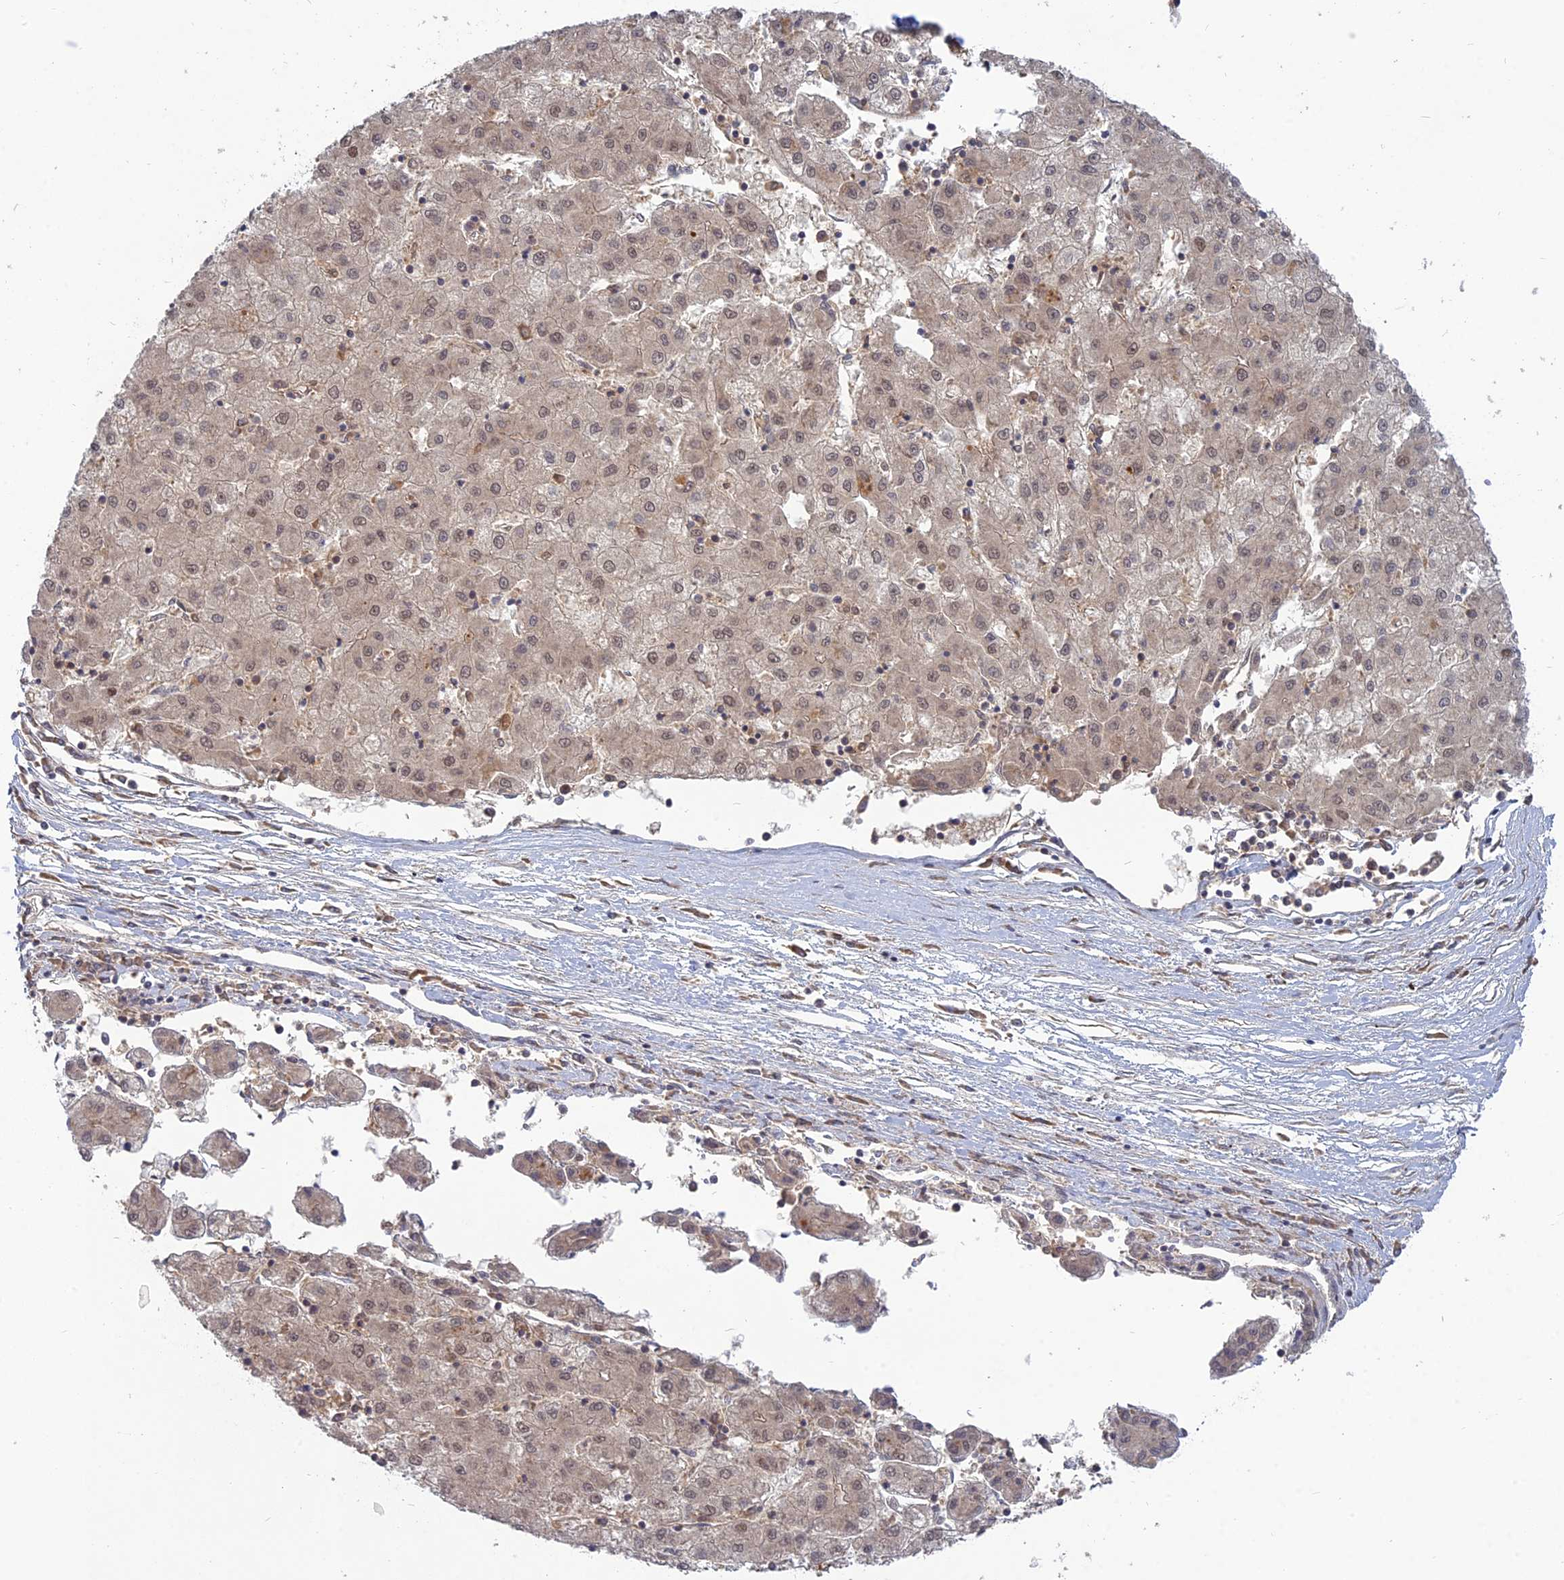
{"staining": {"intensity": "weak", "quantity": "25%-75%", "location": "cytoplasmic/membranous,nuclear"}, "tissue": "liver cancer", "cell_type": "Tumor cells", "image_type": "cancer", "snomed": [{"axis": "morphology", "description": "Carcinoma, Hepatocellular, NOS"}, {"axis": "topography", "description": "Liver"}], "caption": "DAB (3,3'-diaminobenzidine) immunohistochemical staining of human hepatocellular carcinoma (liver) displays weak cytoplasmic/membranous and nuclear protein staining in about 25%-75% of tumor cells. The protein is shown in brown color, while the nuclei are stained blue.", "gene": "TMEM208", "patient": {"sex": "male", "age": 72}}